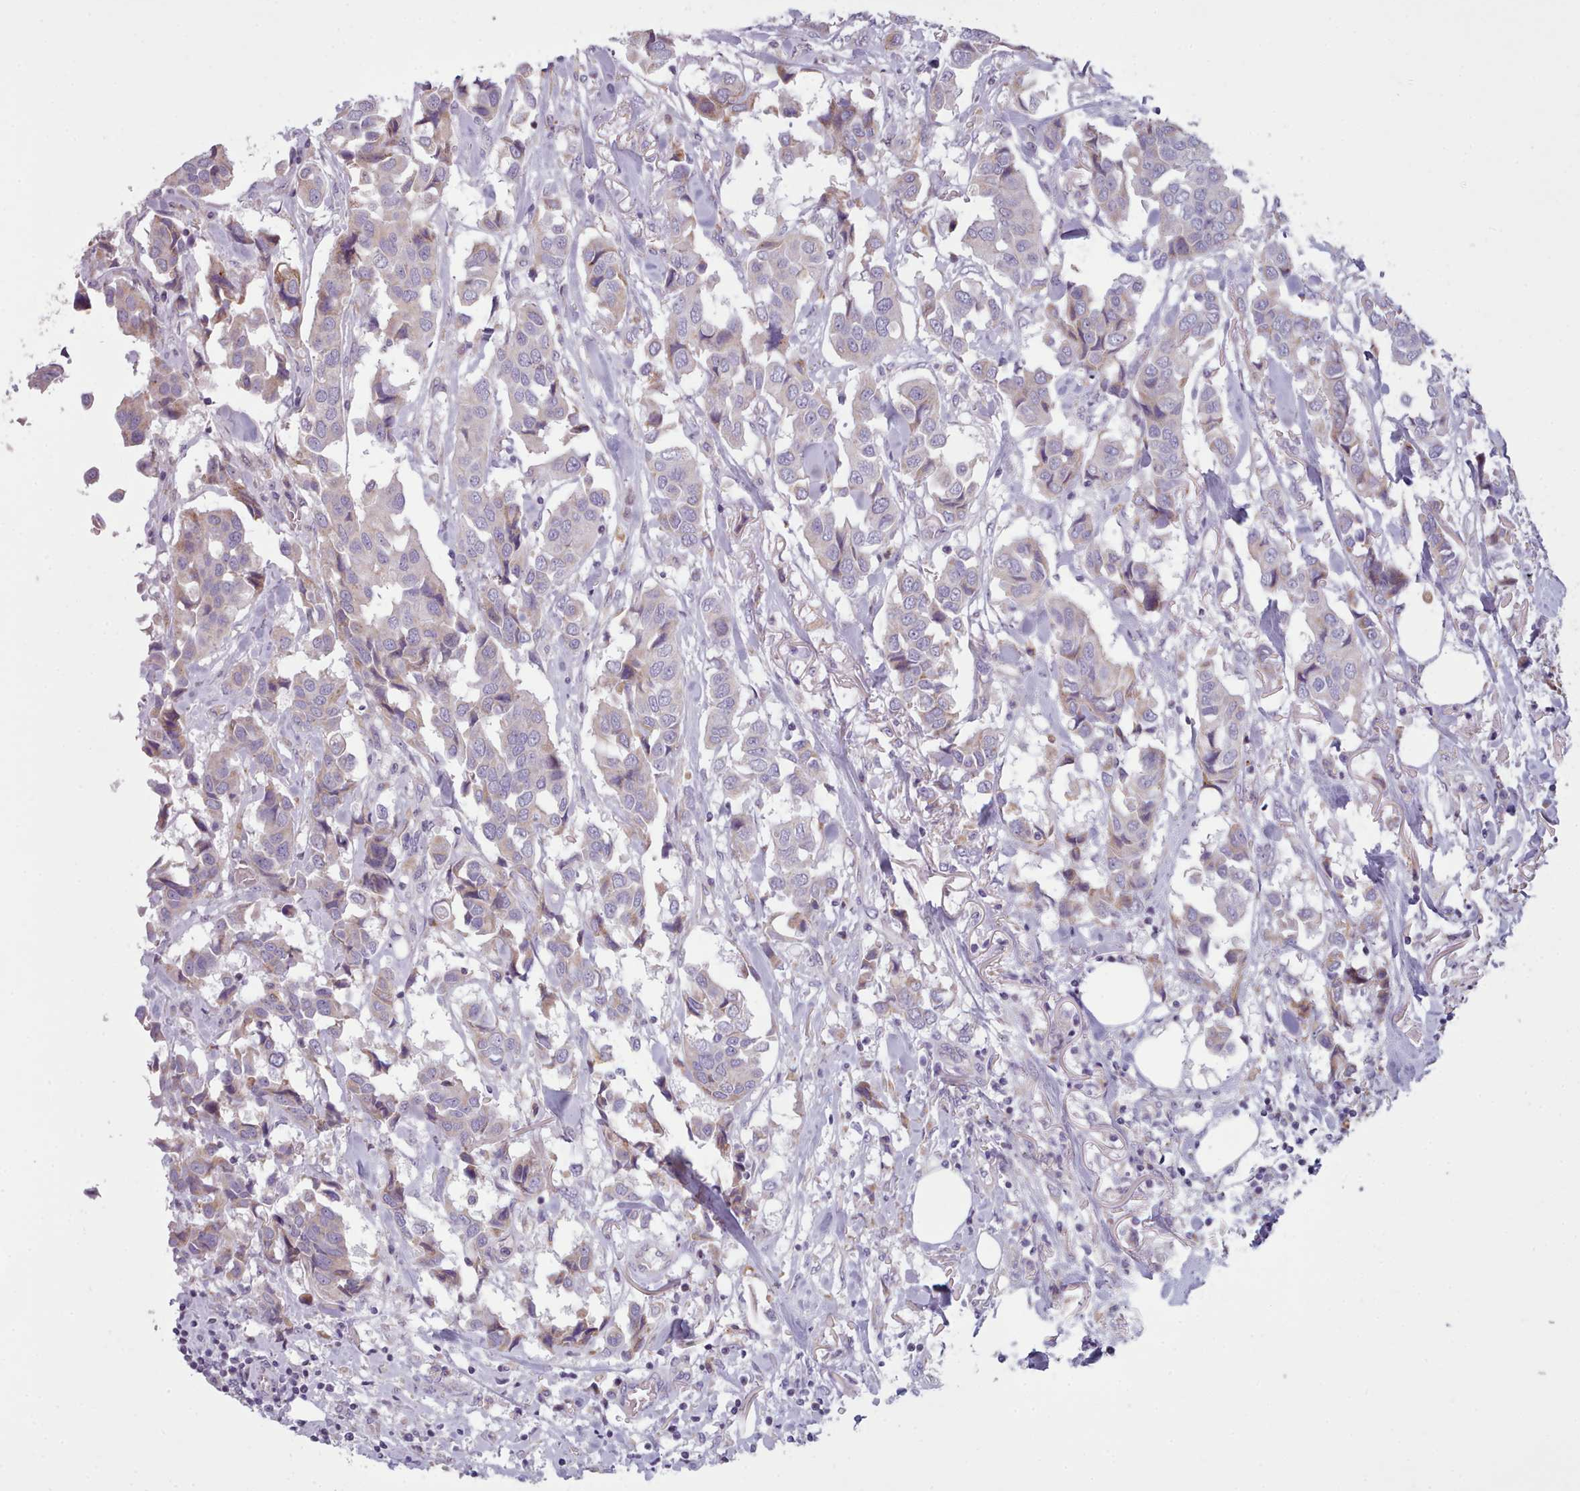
{"staining": {"intensity": "negative", "quantity": "none", "location": "none"}, "tissue": "breast cancer", "cell_type": "Tumor cells", "image_type": "cancer", "snomed": [{"axis": "morphology", "description": "Duct carcinoma"}, {"axis": "topography", "description": "Breast"}], "caption": "This is an immunohistochemistry (IHC) photomicrograph of breast cancer (invasive ductal carcinoma). There is no expression in tumor cells.", "gene": "SLC52A3", "patient": {"sex": "female", "age": 80}}